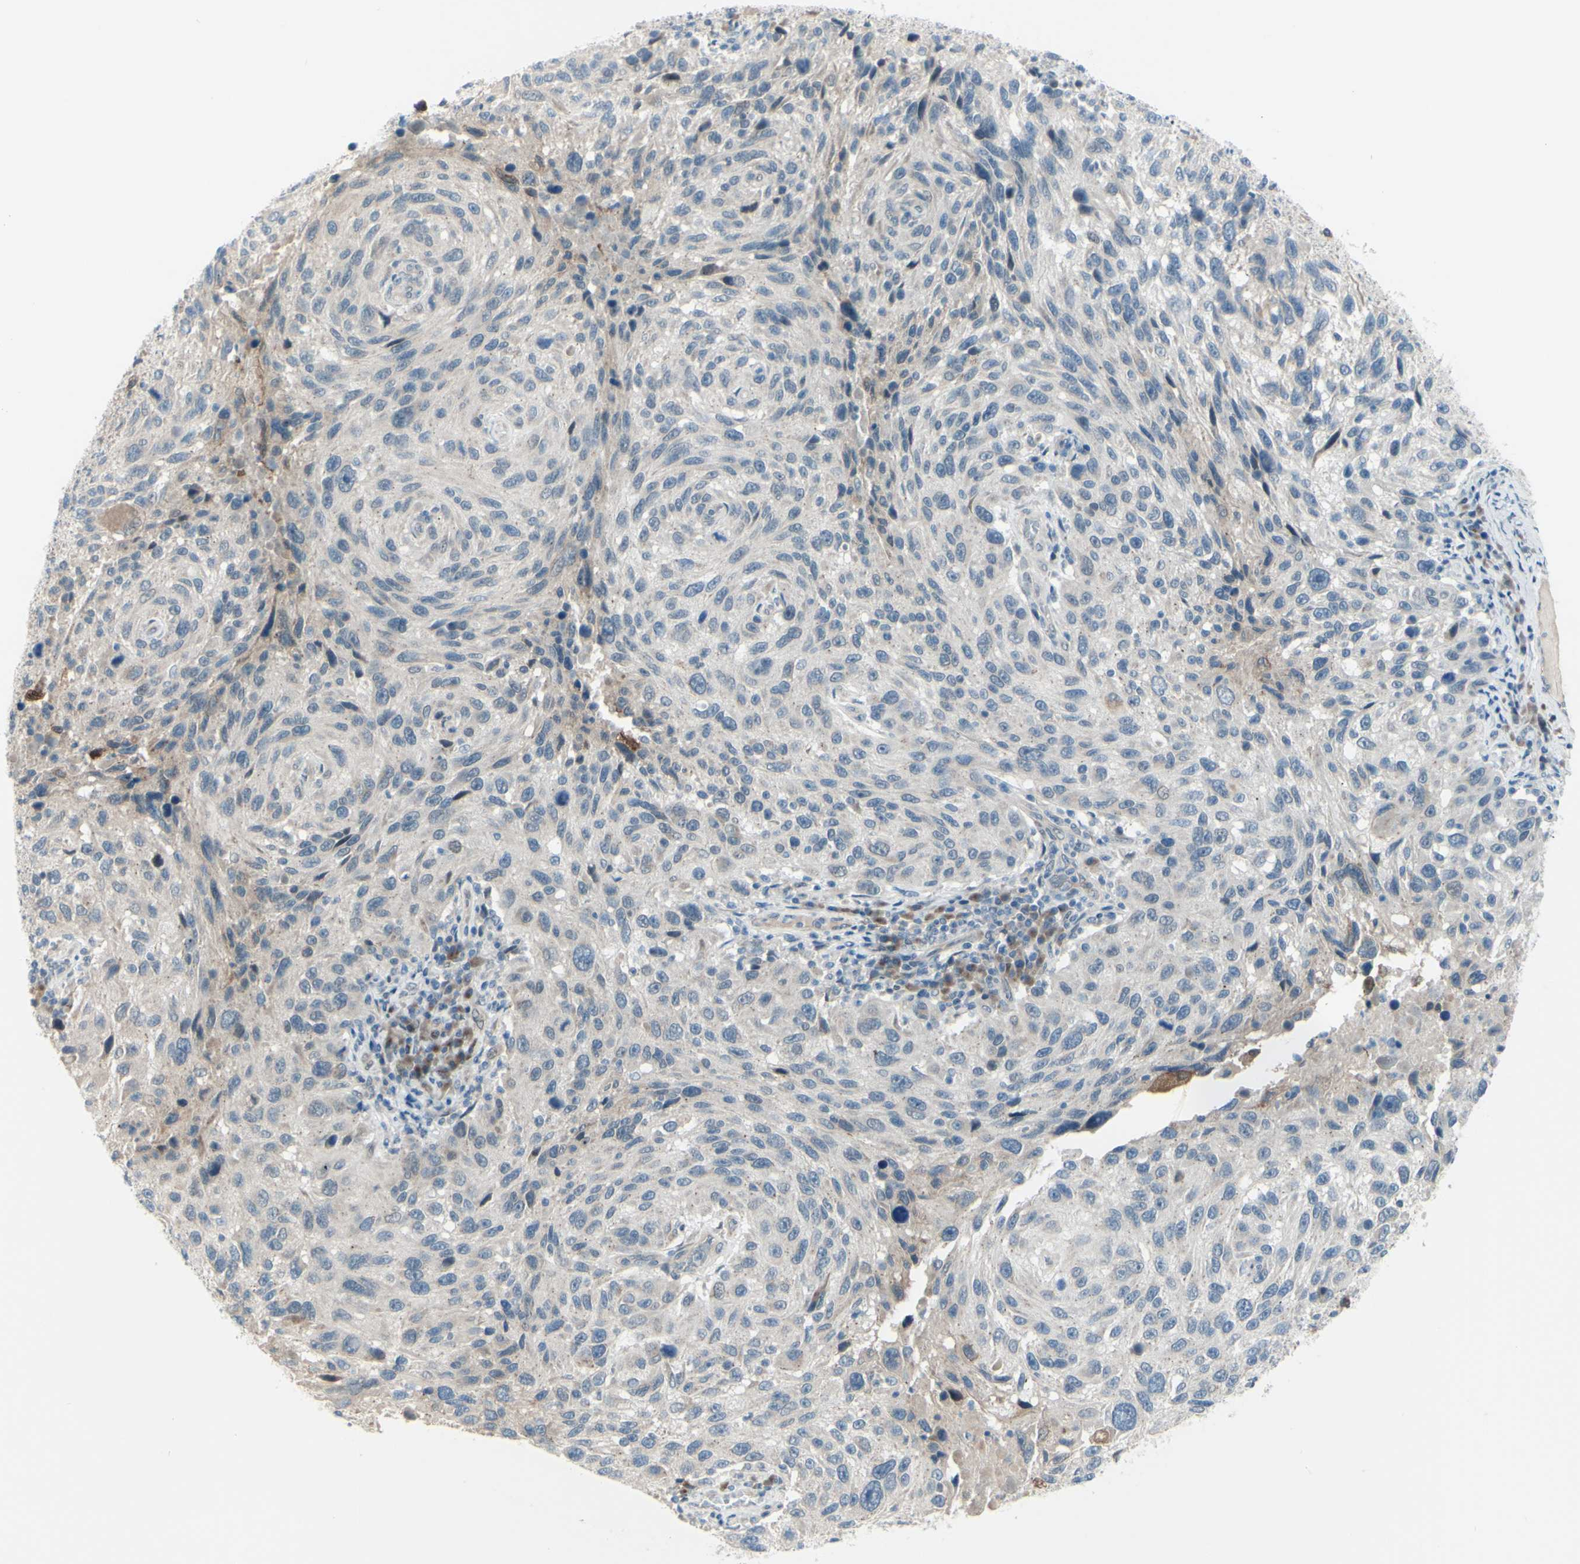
{"staining": {"intensity": "weak", "quantity": "<25%", "location": "cytoplasmic/membranous"}, "tissue": "melanoma", "cell_type": "Tumor cells", "image_type": "cancer", "snomed": [{"axis": "morphology", "description": "Malignant melanoma, NOS"}, {"axis": "topography", "description": "Skin"}], "caption": "Immunohistochemical staining of human malignant melanoma shows no significant expression in tumor cells.", "gene": "LRRK1", "patient": {"sex": "male", "age": 53}}